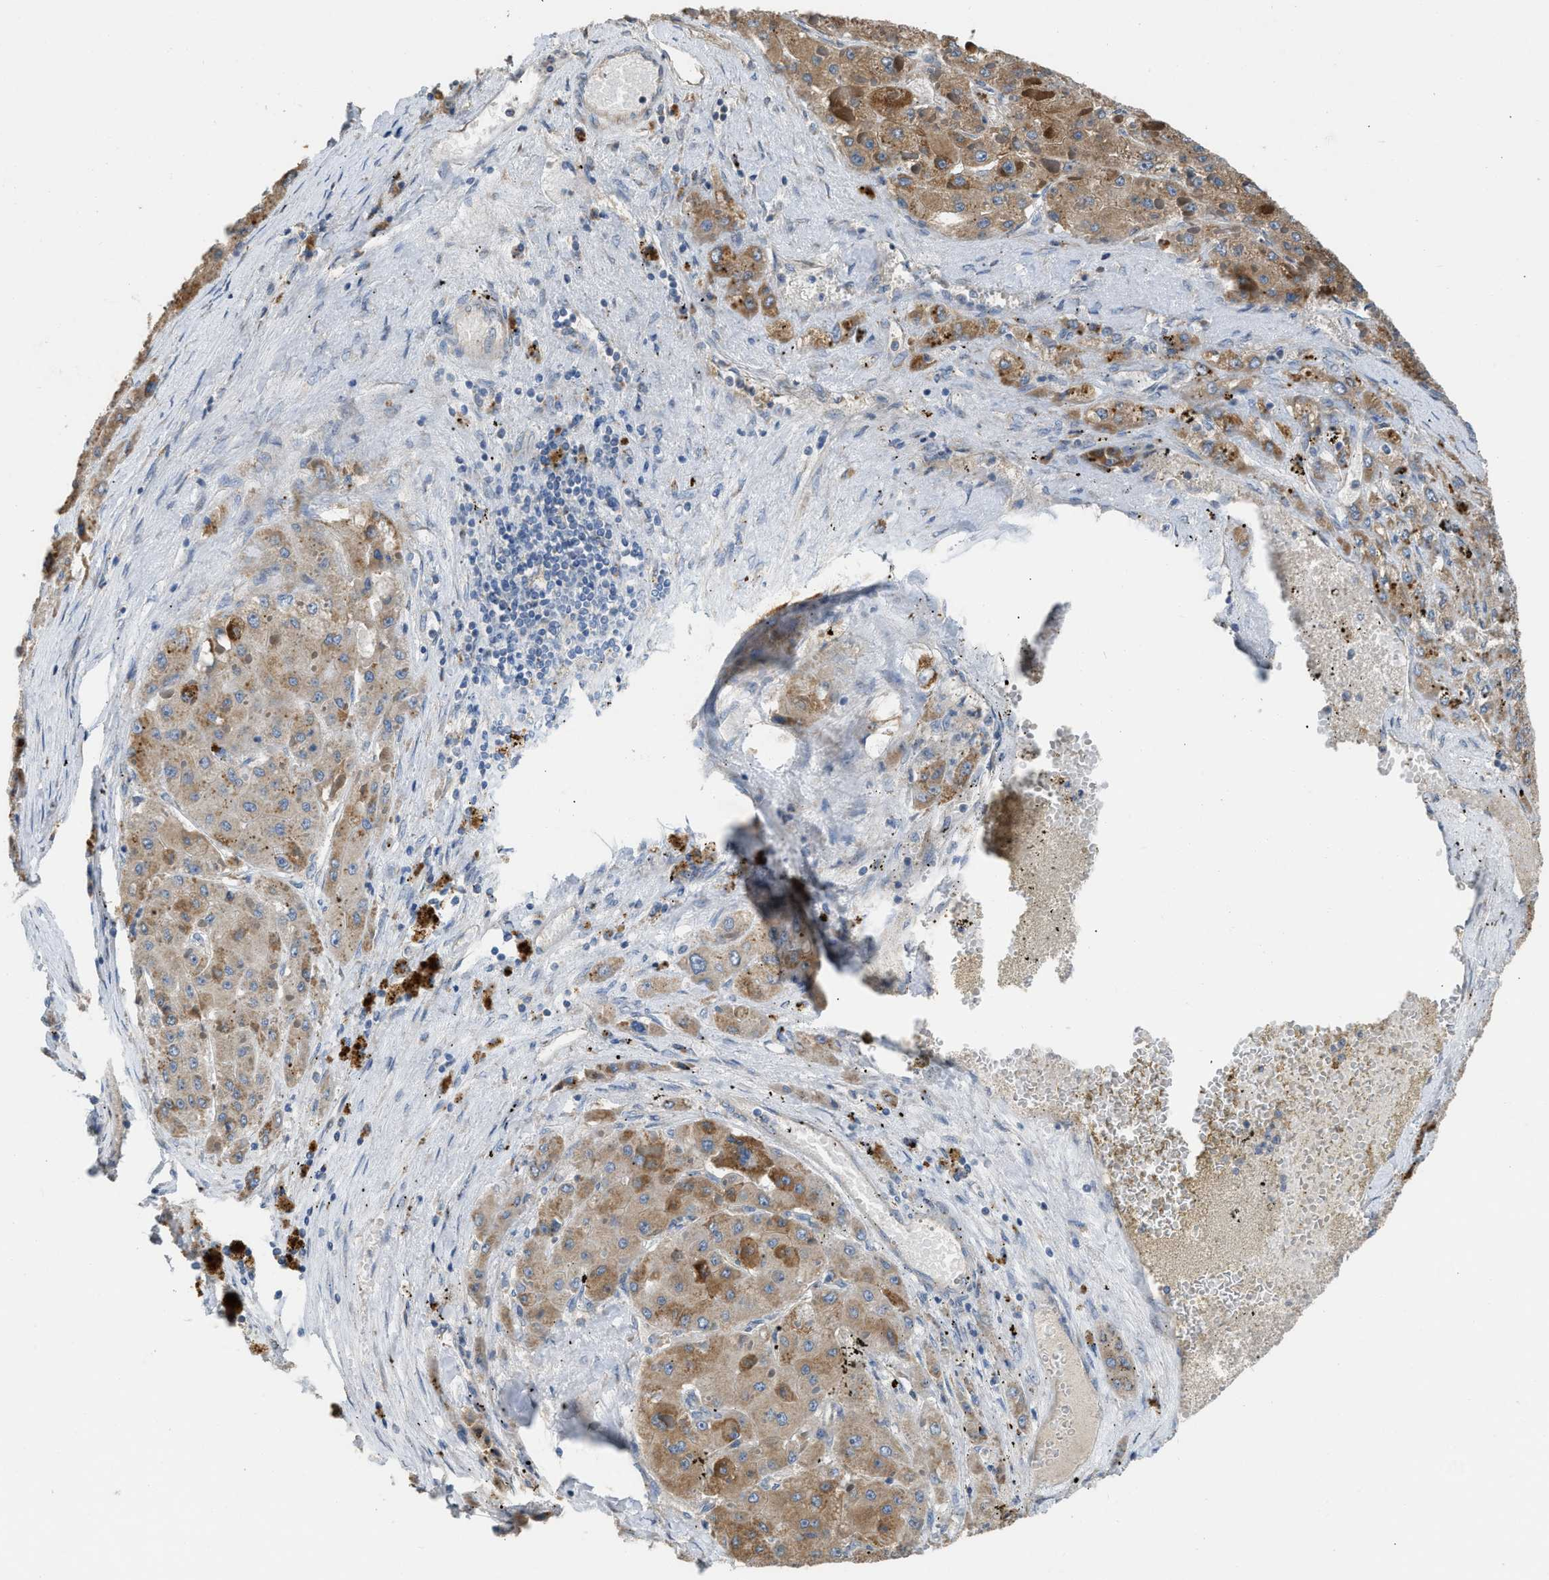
{"staining": {"intensity": "moderate", "quantity": ">75%", "location": "cytoplasmic/membranous"}, "tissue": "liver cancer", "cell_type": "Tumor cells", "image_type": "cancer", "snomed": [{"axis": "morphology", "description": "Carcinoma, Hepatocellular, NOS"}, {"axis": "topography", "description": "Liver"}], "caption": "The immunohistochemical stain highlights moderate cytoplasmic/membranous staining in tumor cells of liver cancer (hepatocellular carcinoma) tissue.", "gene": "TMEM150A", "patient": {"sex": "female", "age": 73}}